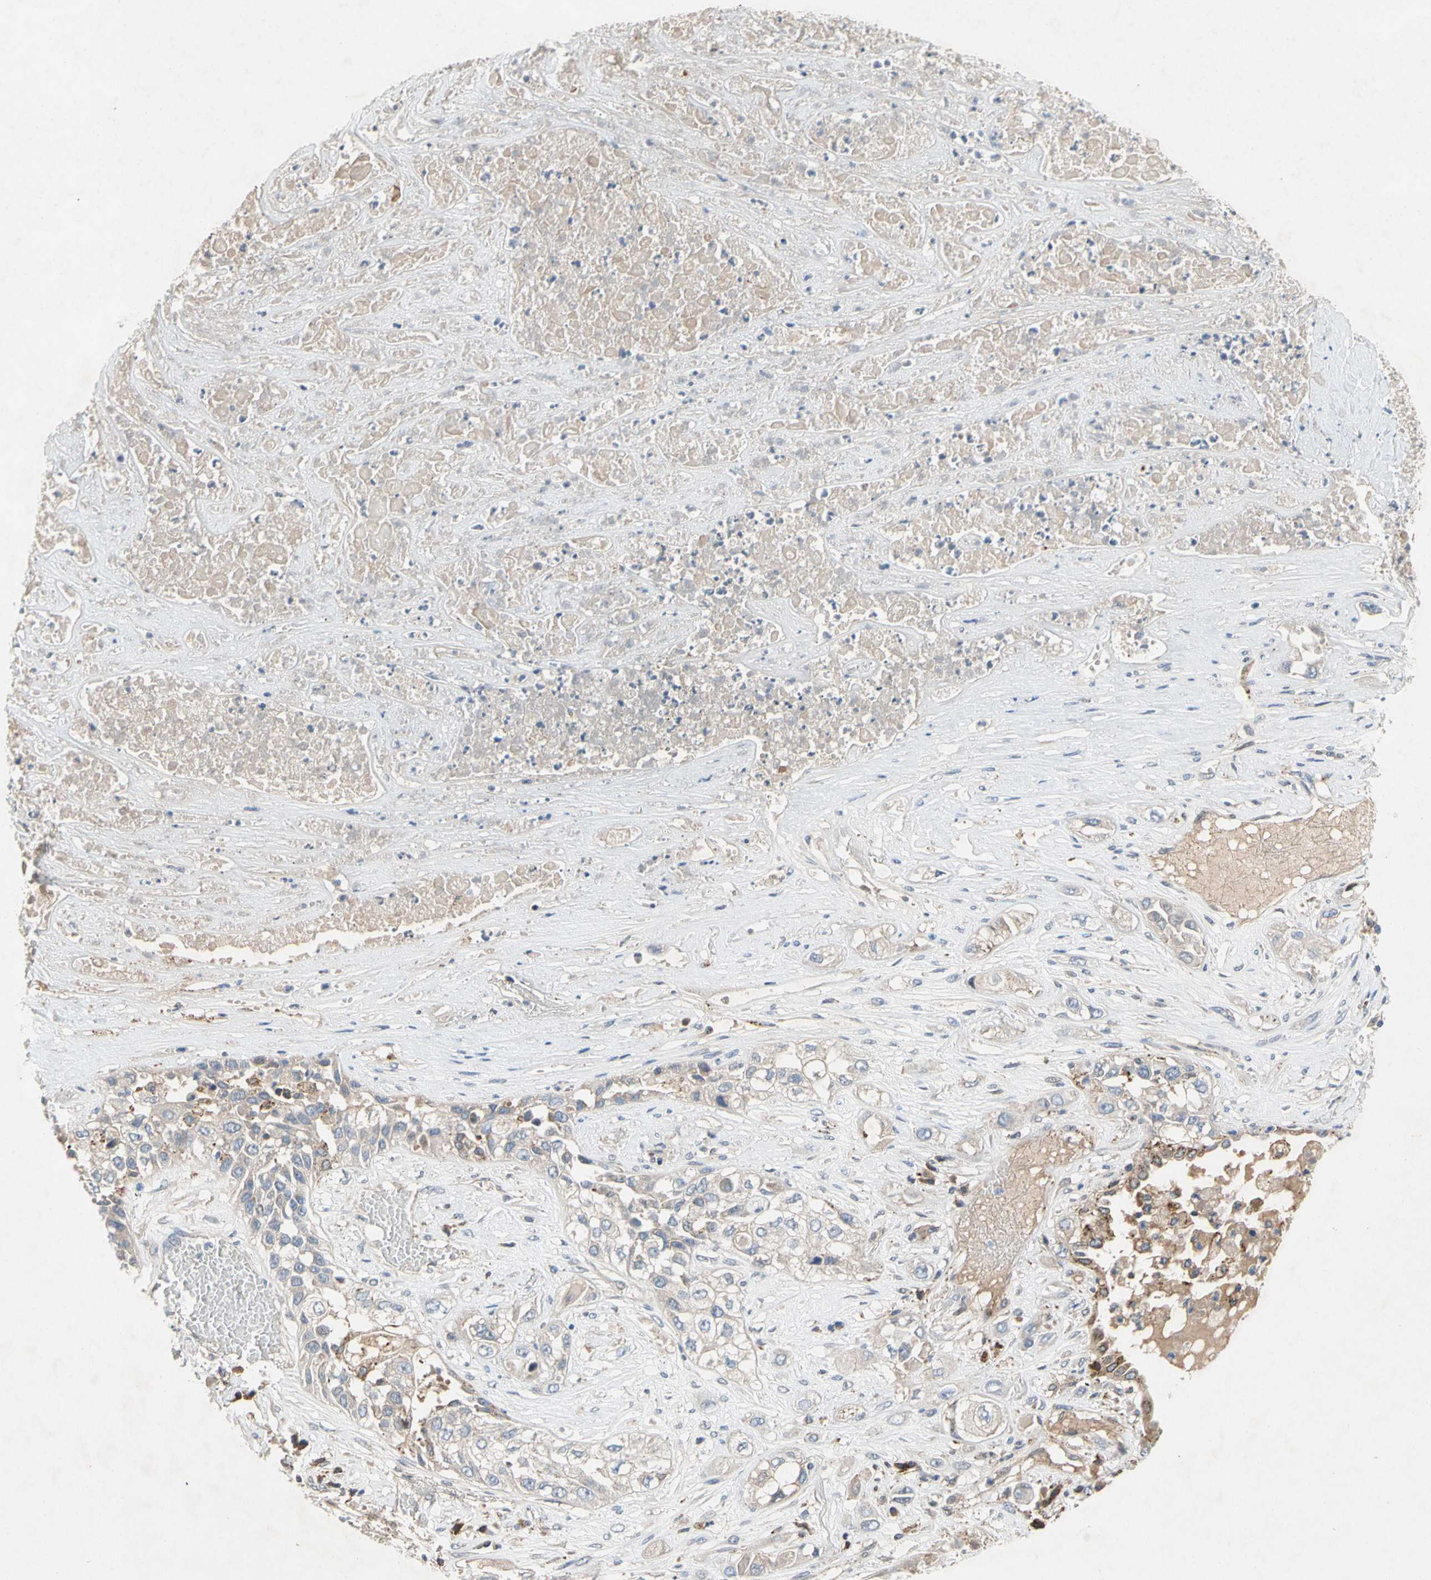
{"staining": {"intensity": "weak", "quantity": ">75%", "location": "cytoplasmic/membranous"}, "tissue": "lung cancer", "cell_type": "Tumor cells", "image_type": "cancer", "snomed": [{"axis": "morphology", "description": "Squamous cell carcinoma, NOS"}, {"axis": "topography", "description": "Lung"}], "caption": "High-magnification brightfield microscopy of squamous cell carcinoma (lung) stained with DAB (brown) and counterstained with hematoxylin (blue). tumor cells exhibit weak cytoplasmic/membranous expression is present in approximately>75% of cells.", "gene": "NDFIP2", "patient": {"sex": "male", "age": 71}}